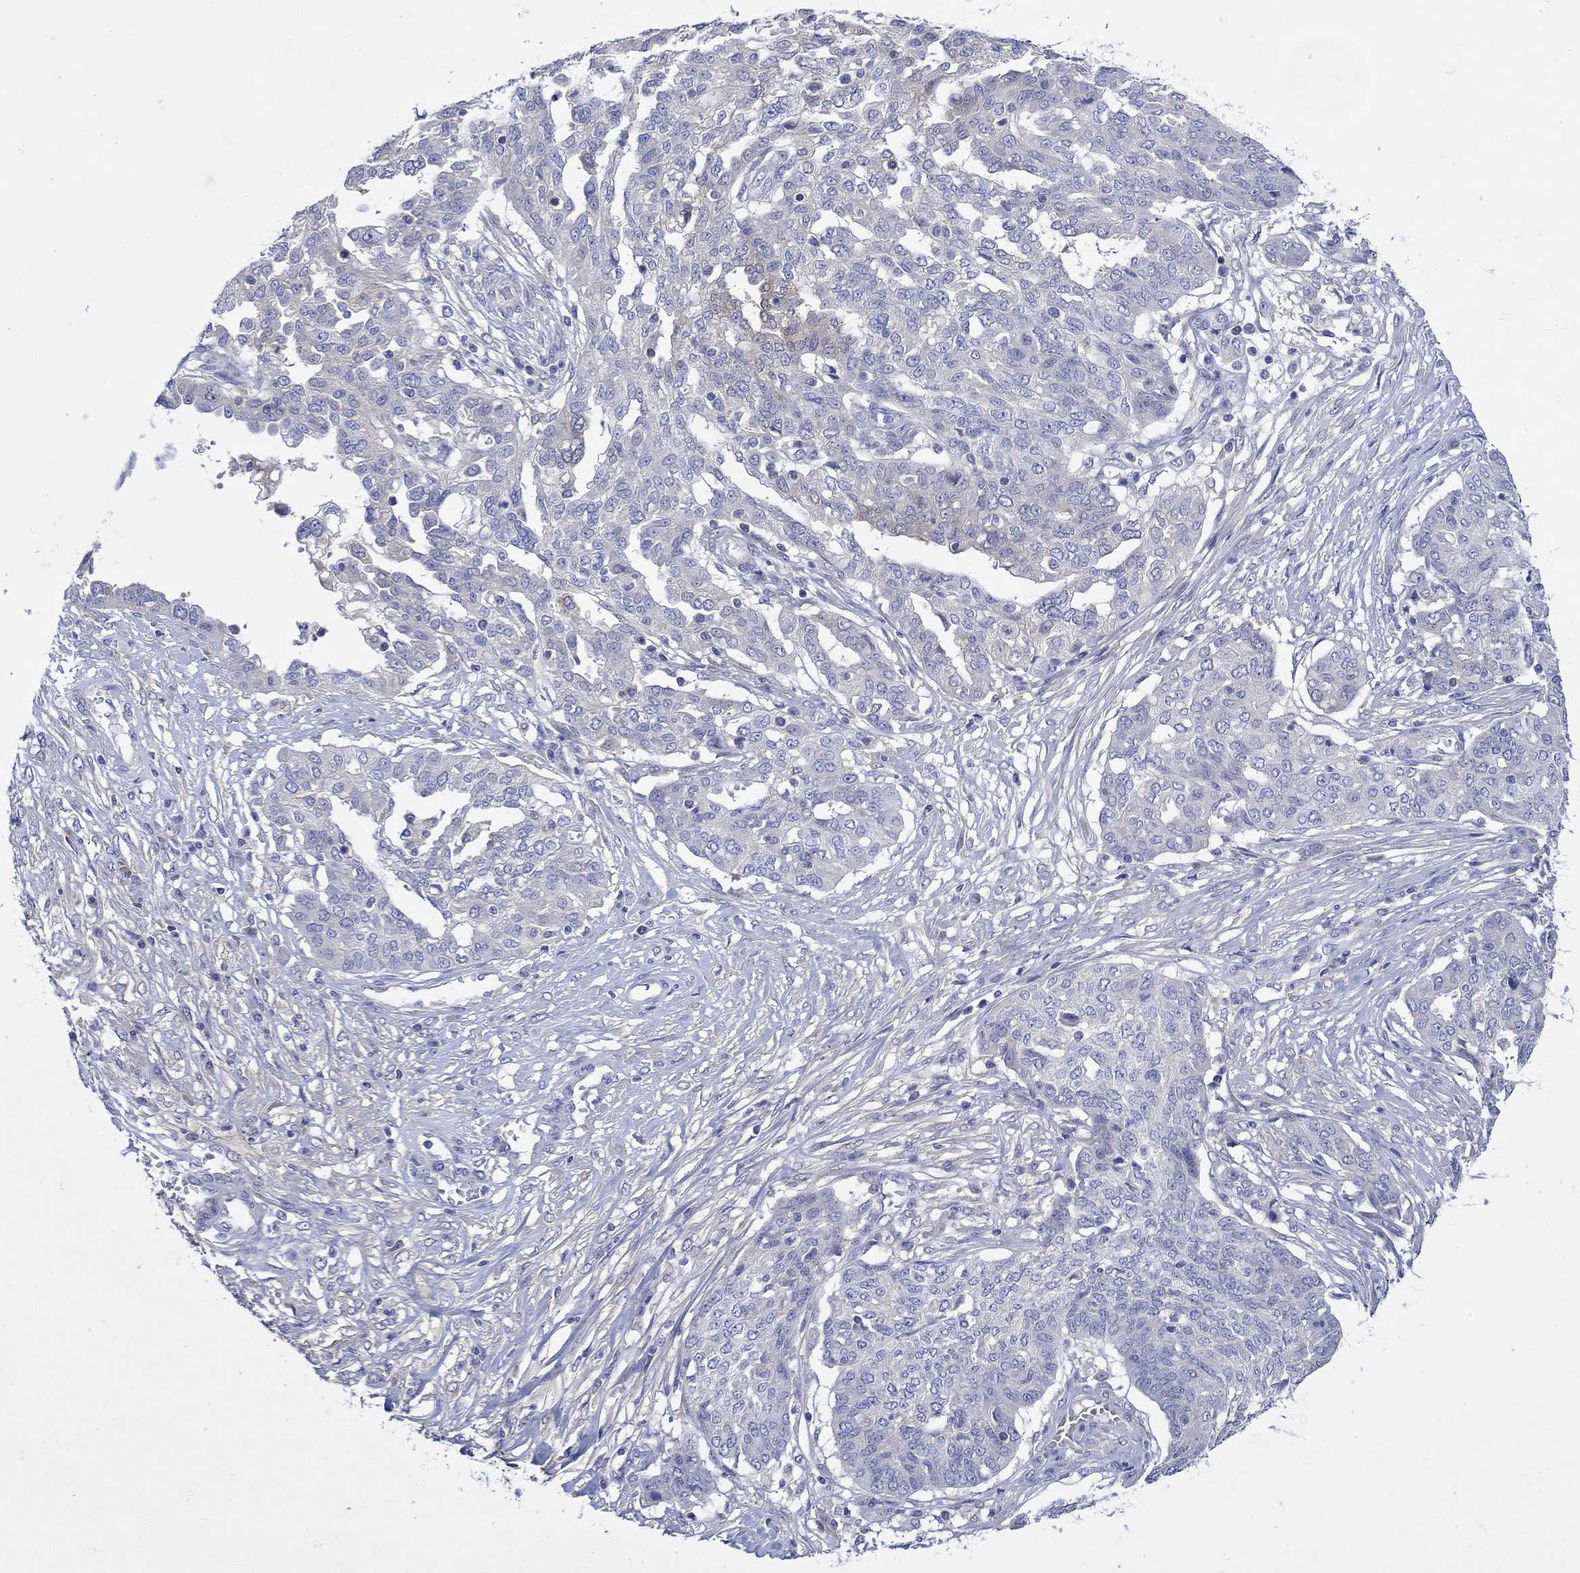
{"staining": {"intensity": "negative", "quantity": "none", "location": "none"}, "tissue": "ovarian cancer", "cell_type": "Tumor cells", "image_type": "cancer", "snomed": [{"axis": "morphology", "description": "Cystadenocarcinoma, serous, NOS"}, {"axis": "topography", "description": "Ovary"}], "caption": "An immunohistochemistry histopathology image of ovarian cancer is shown. There is no staining in tumor cells of ovarian cancer. (DAB immunohistochemistry (IHC) with hematoxylin counter stain).", "gene": "MSI1", "patient": {"sex": "female", "age": 67}}